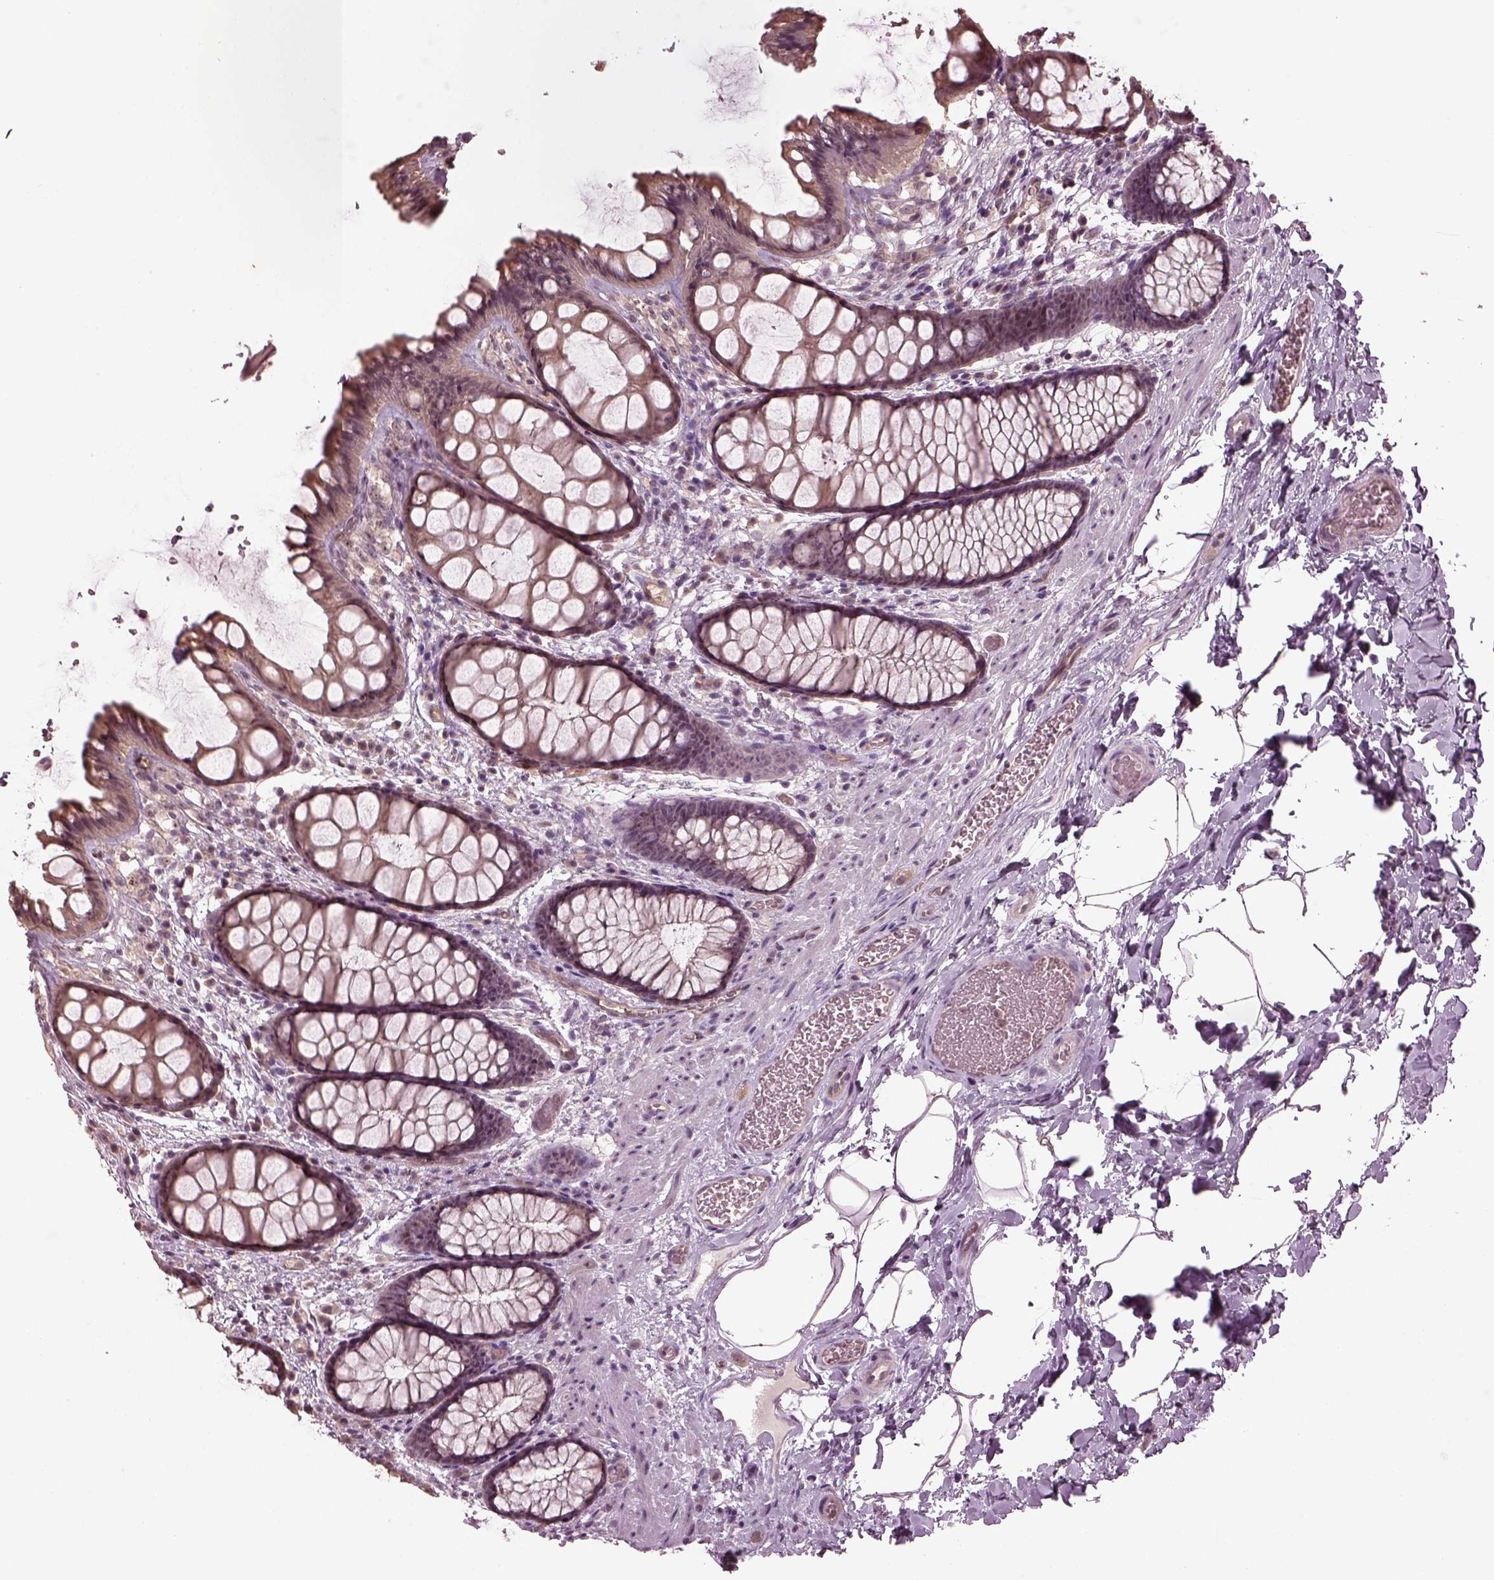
{"staining": {"intensity": "weak", "quantity": "25%-75%", "location": "cytoplasmic/membranous"}, "tissue": "rectum", "cell_type": "Glandular cells", "image_type": "normal", "snomed": [{"axis": "morphology", "description": "Normal tissue, NOS"}, {"axis": "topography", "description": "Rectum"}], "caption": "Weak cytoplasmic/membranous staining for a protein is seen in about 25%-75% of glandular cells of unremarkable rectum using IHC.", "gene": "GNRH1", "patient": {"sex": "female", "age": 62}}